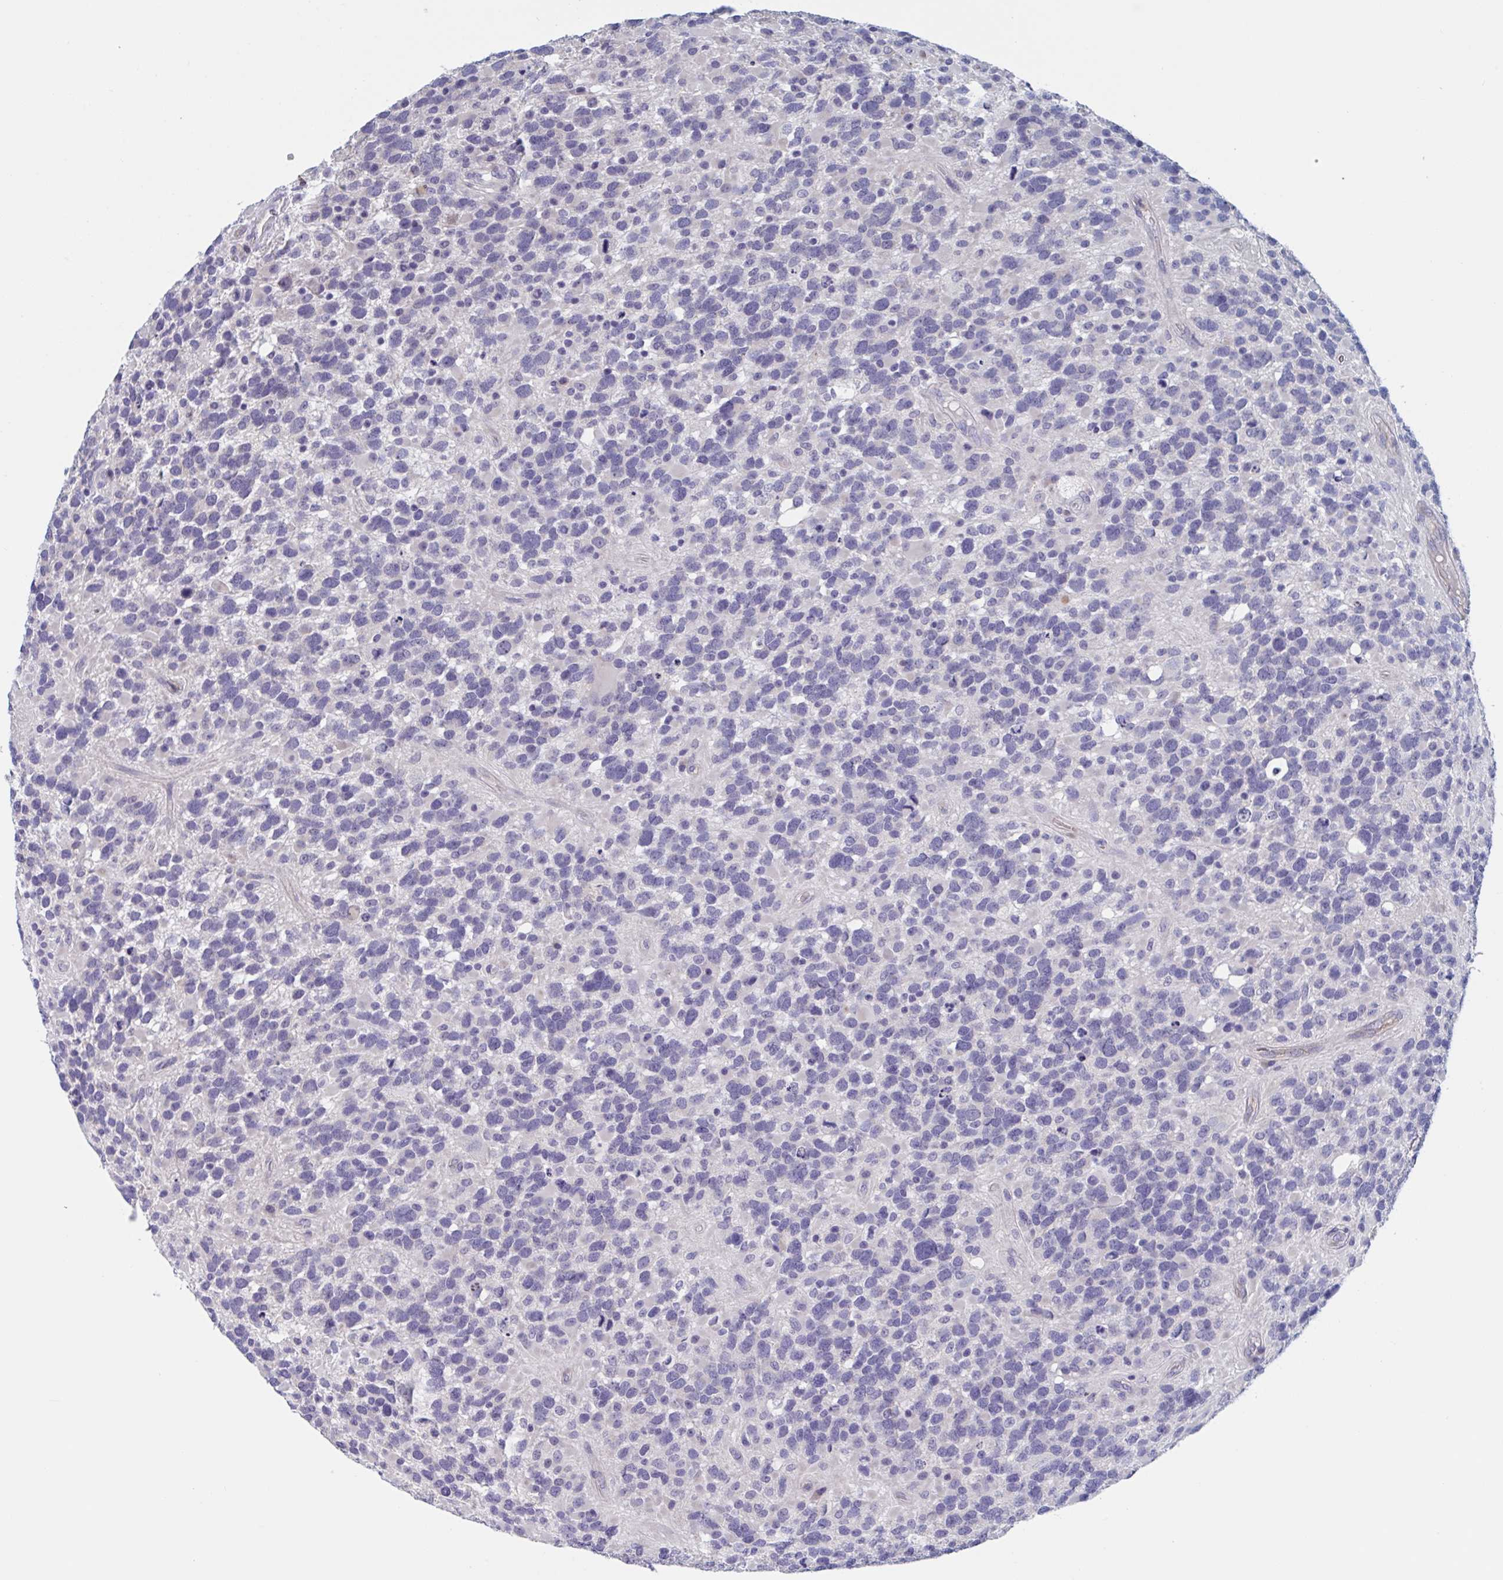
{"staining": {"intensity": "negative", "quantity": "none", "location": "none"}, "tissue": "glioma", "cell_type": "Tumor cells", "image_type": "cancer", "snomed": [{"axis": "morphology", "description": "Glioma, malignant, High grade"}, {"axis": "topography", "description": "Brain"}], "caption": "Malignant high-grade glioma stained for a protein using immunohistochemistry displays no expression tumor cells.", "gene": "ST14", "patient": {"sex": "female", "age": 40}}